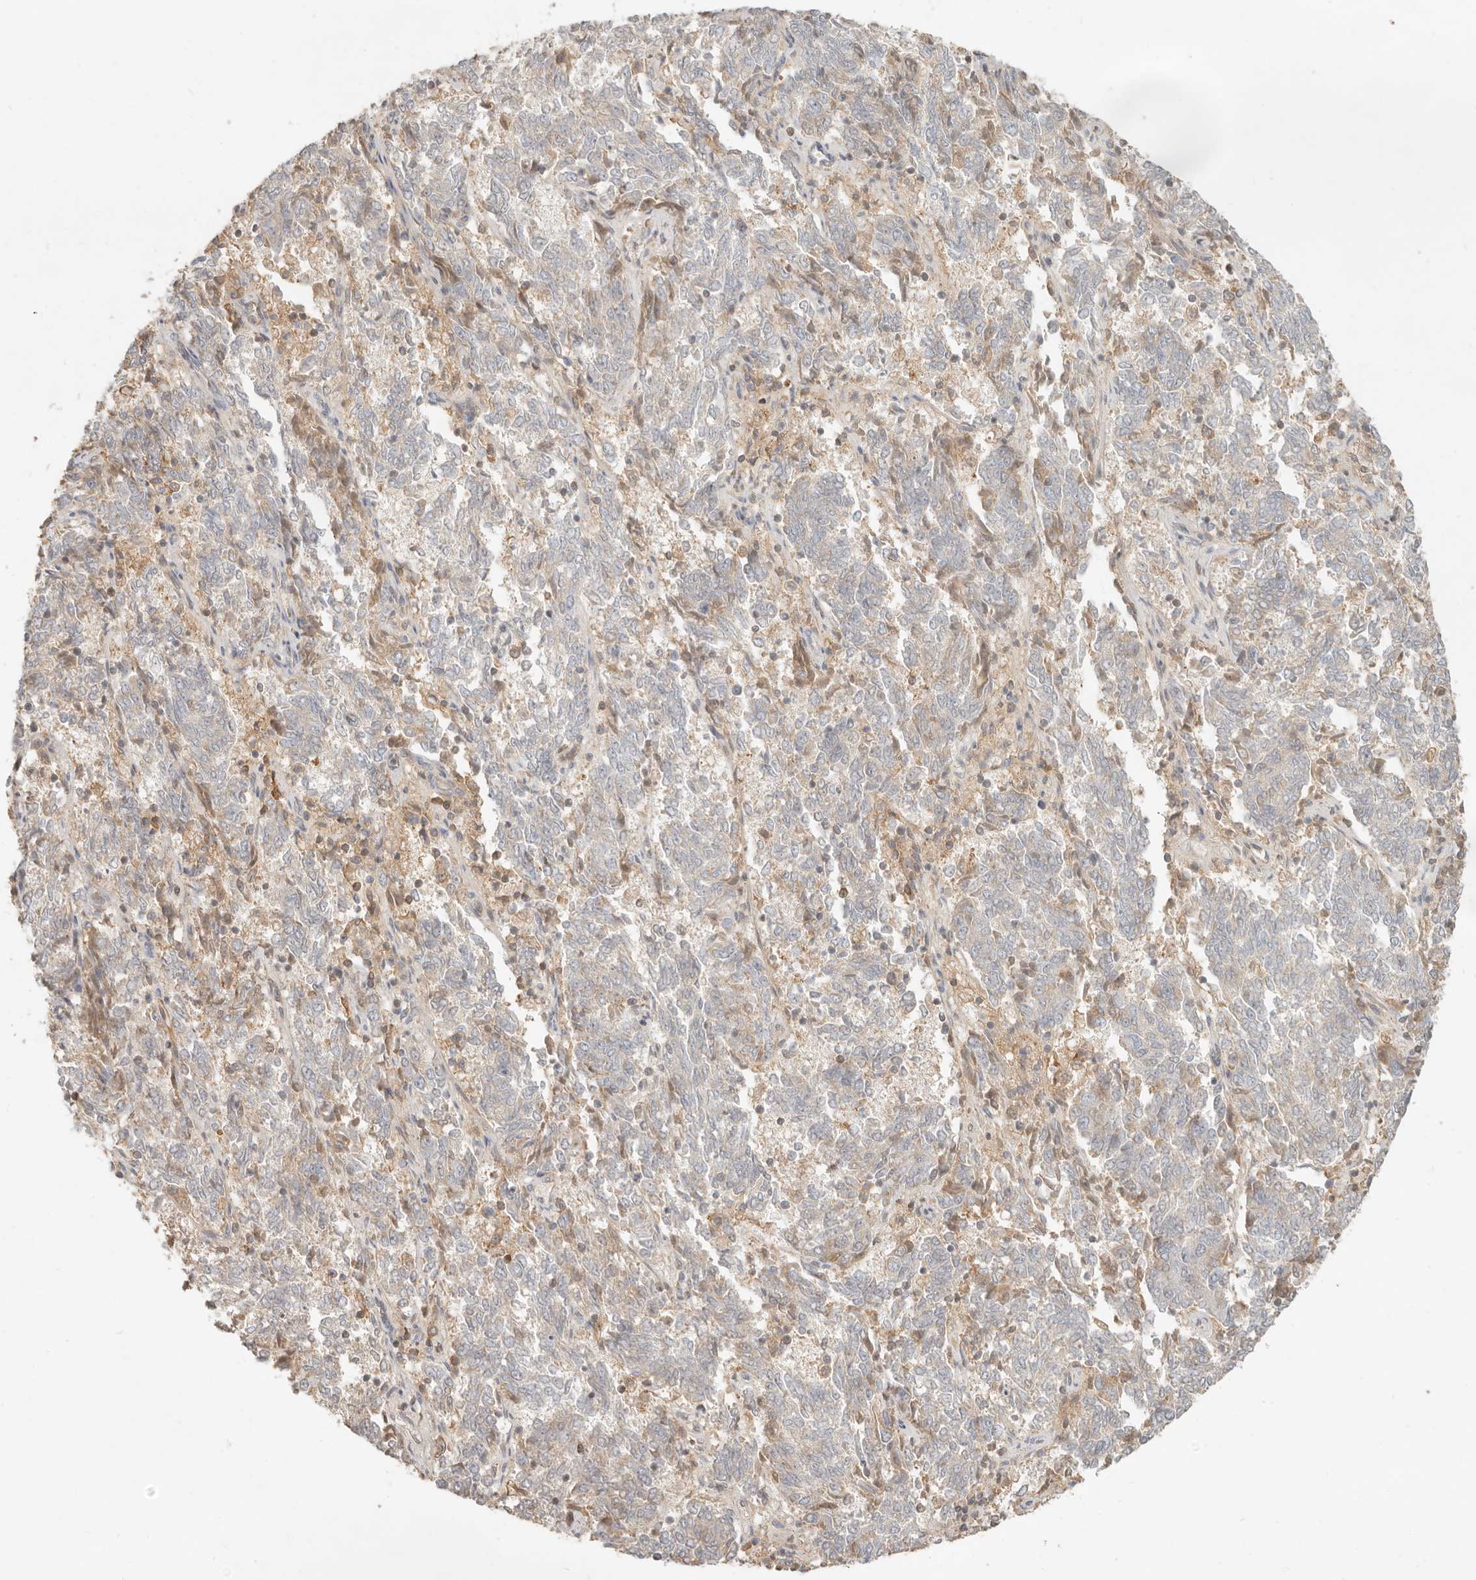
{"staining": {"intensity": "negative", "quantity": "none", "location": "none"}, "tissue": "endometrial cancer", "cell_type": "Tumor cells", "image_type": "cancer", "snomed": [{"axis": "morphology", "description": "Adenocarcinoma, NOS"}, {"axis": "topography", "description": "Endometrium"}], "caption": "Tumor cells show no significant protein staining in endometrial adenocarcinoma.", "gene": "NECAP2", "patient": {"sex": "female", "age": 80}}